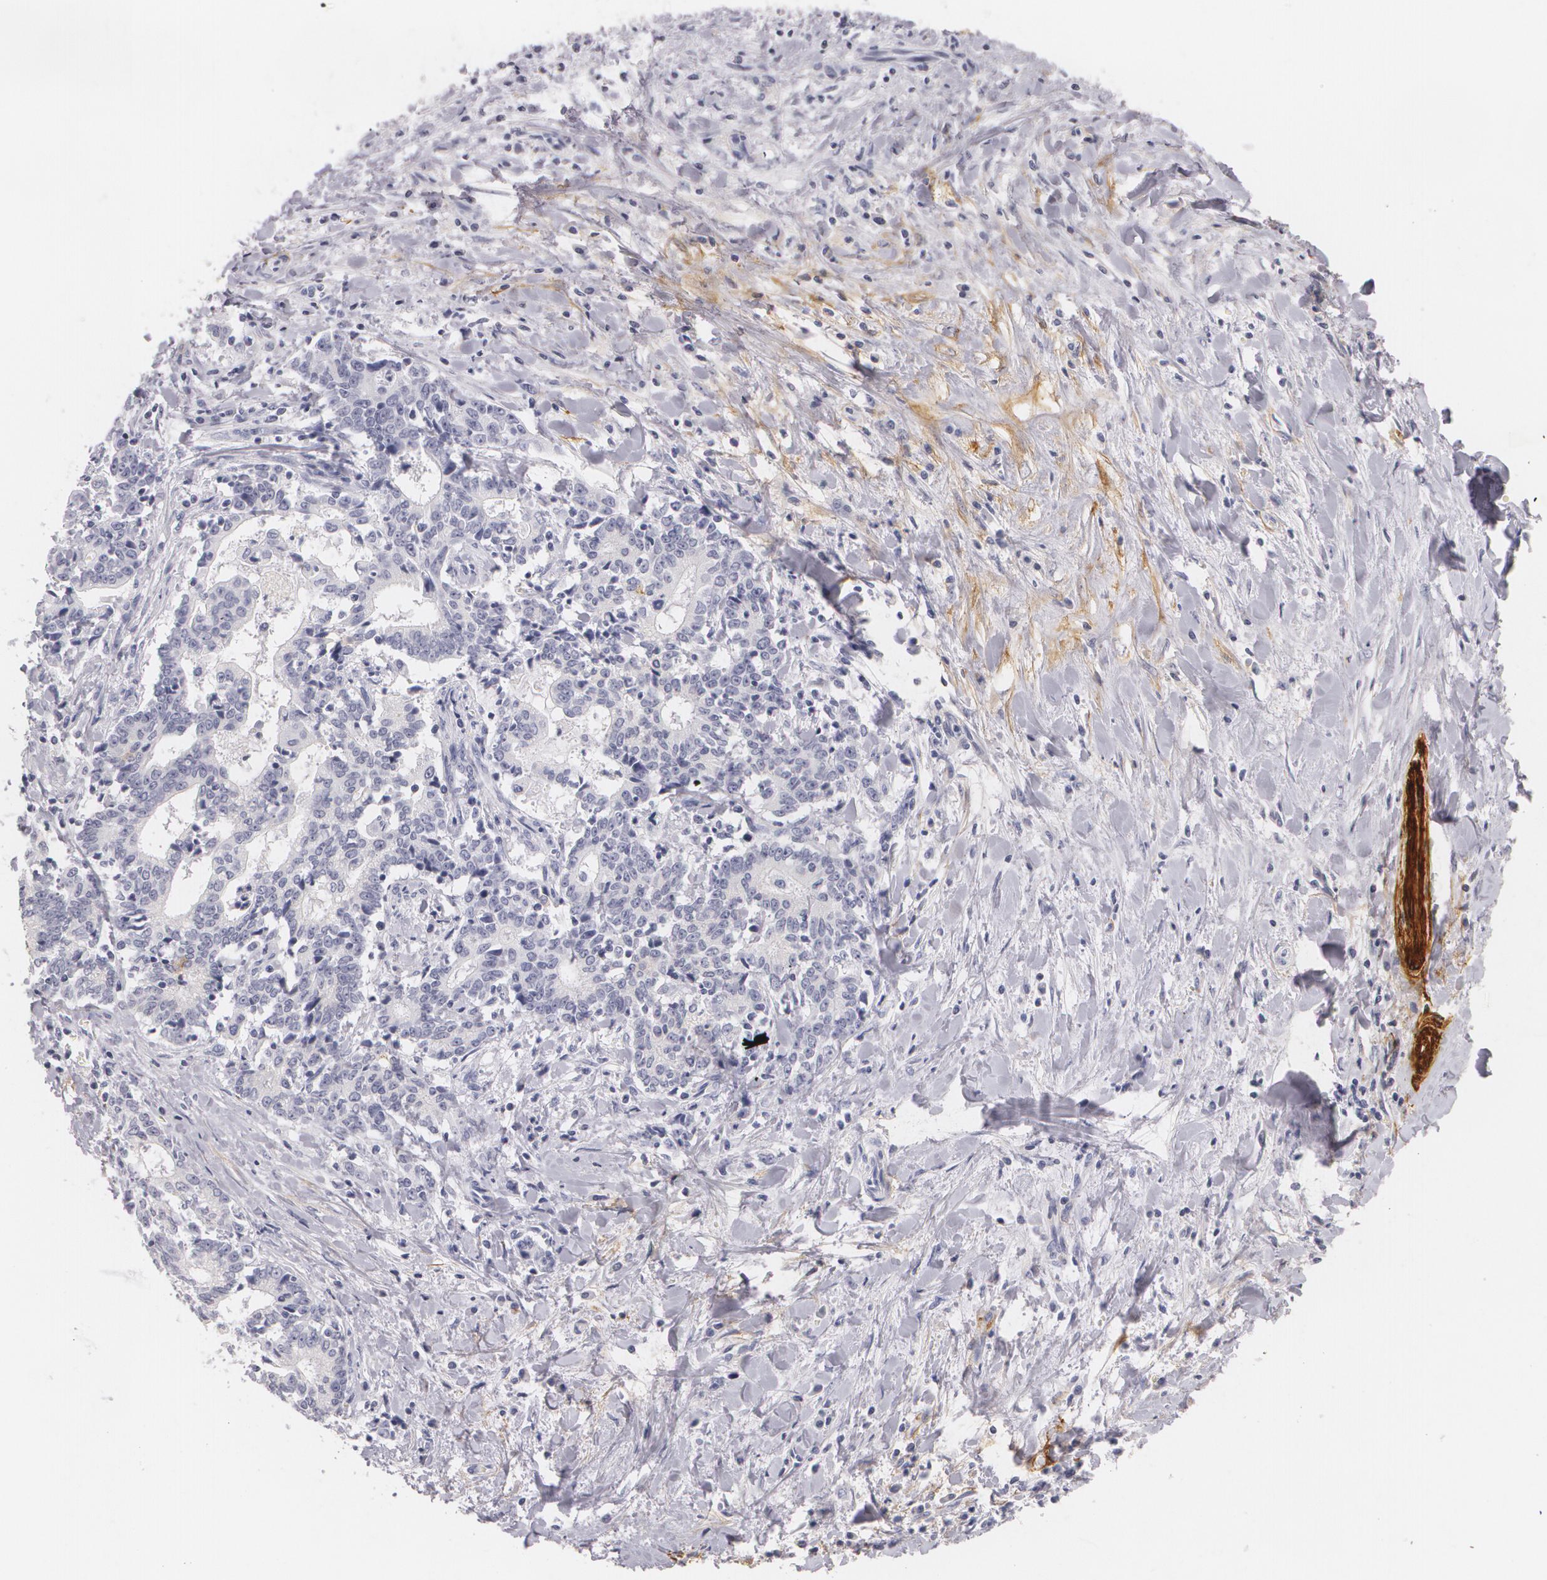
{"staining": {"intensity": "negative", "quantity": "none", "location": "none"}, "tissue": "liver cancer", "cell_type": "Tumor cells", "image_type": "cancer", "snomed": [{"axis": "morphology", "description": "Cholangiocarcinoma"}, {"axis": "topography", "description": "Liver"}], "caption": "Tumor cells show no significant positivity in liver cancer.", "gene": "NGFR", "patient": {"sex": "male", "age": 57}}